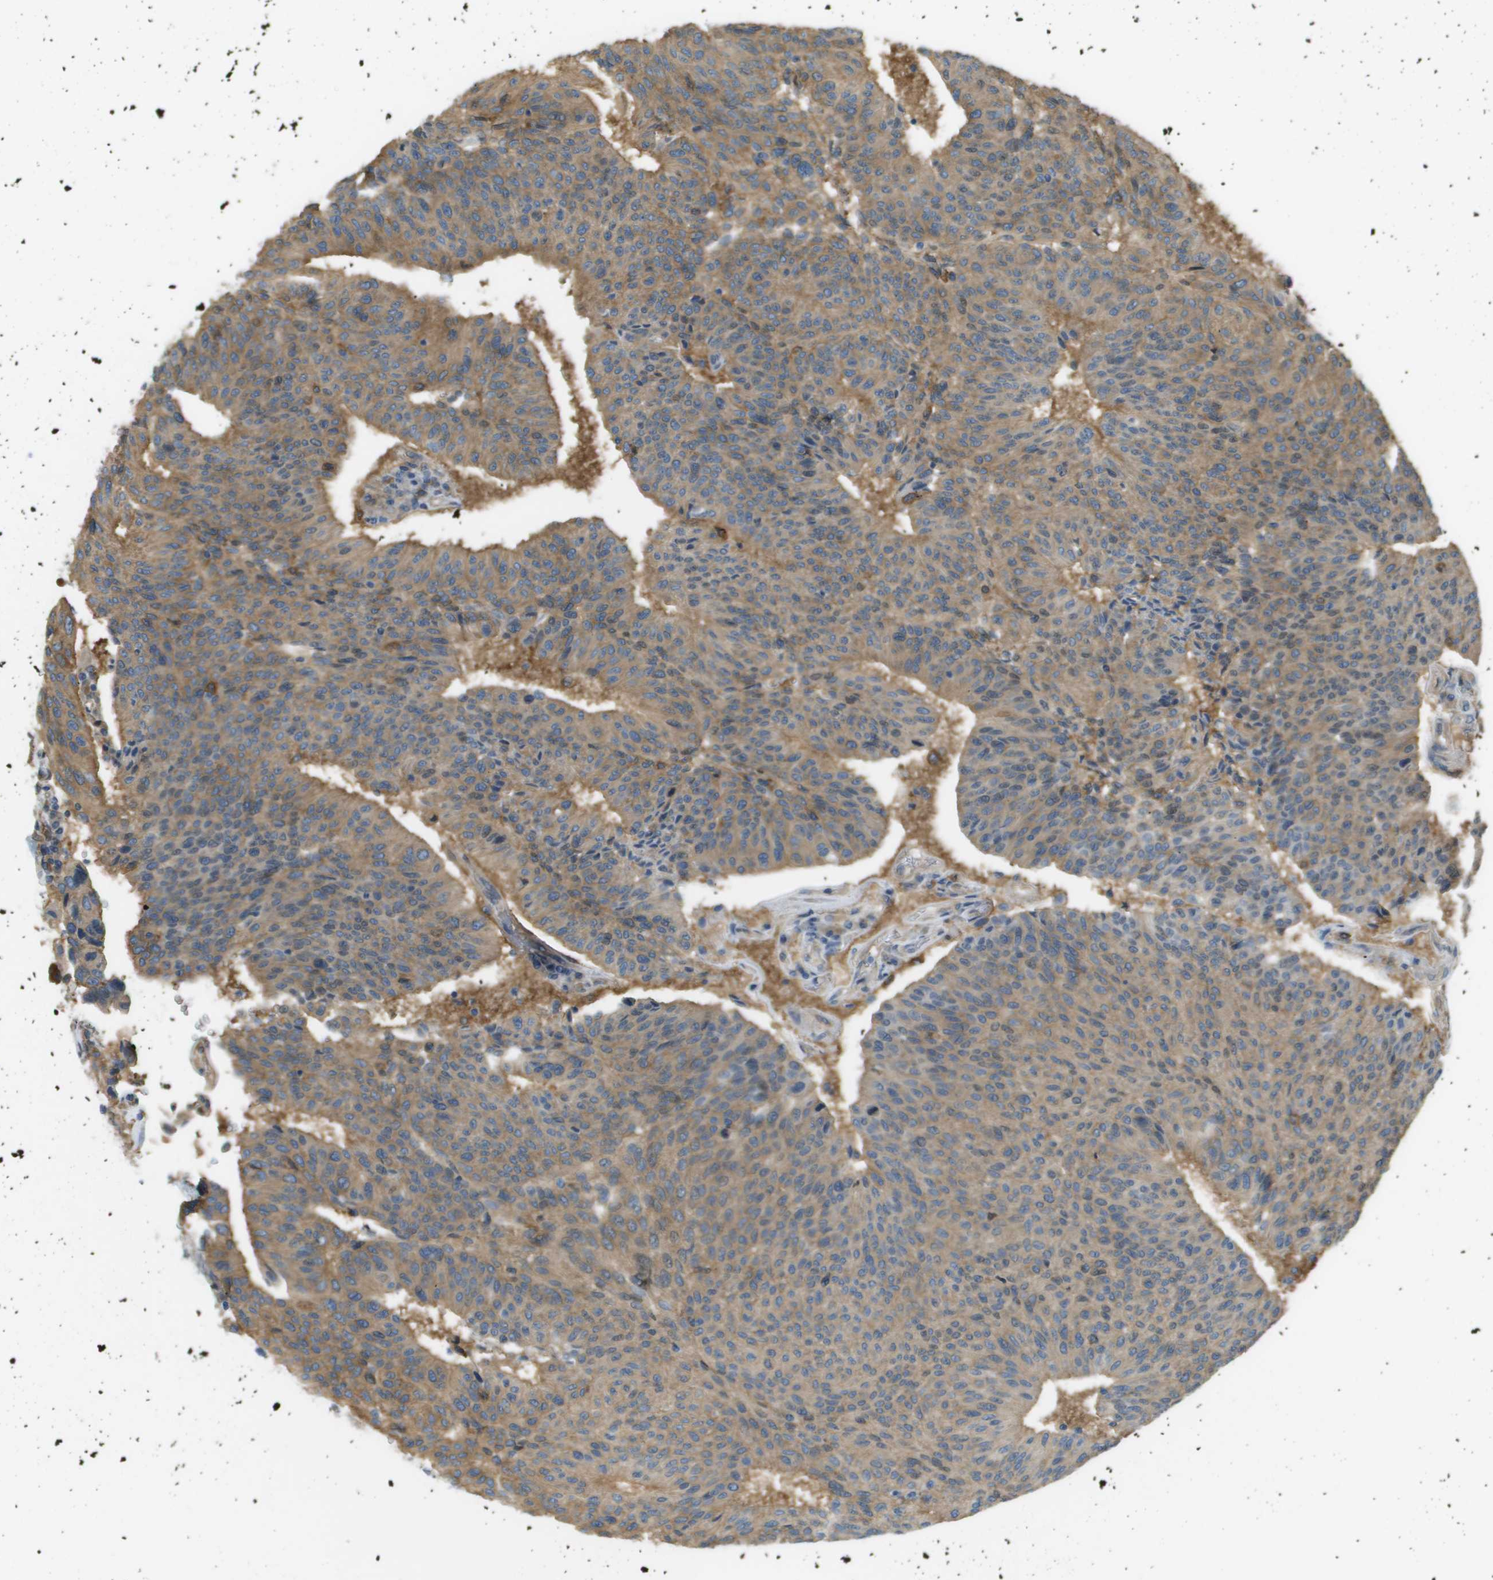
{"staining": {"intensity": "moderate", "quantity": ">75%", "location": "cytoplasmic/membranous"}, "tissue": "urothelial cancer", "cell_type": "Tumor cells", "image_type": "cancer", "snomed": [{"axis": "morphology", "description": "Urothelial carcinoma, High grade"}, {"axis": "topography", "description": "Urinary bladder"}], "caption": "Moderate cytoplasmic/membranous protein staining is identified in approximately >75% of tumor cells in high-grade urothelial carcinoma.", "gene": "CORO1B", "patient": {"sex": "male", "age": 66}}